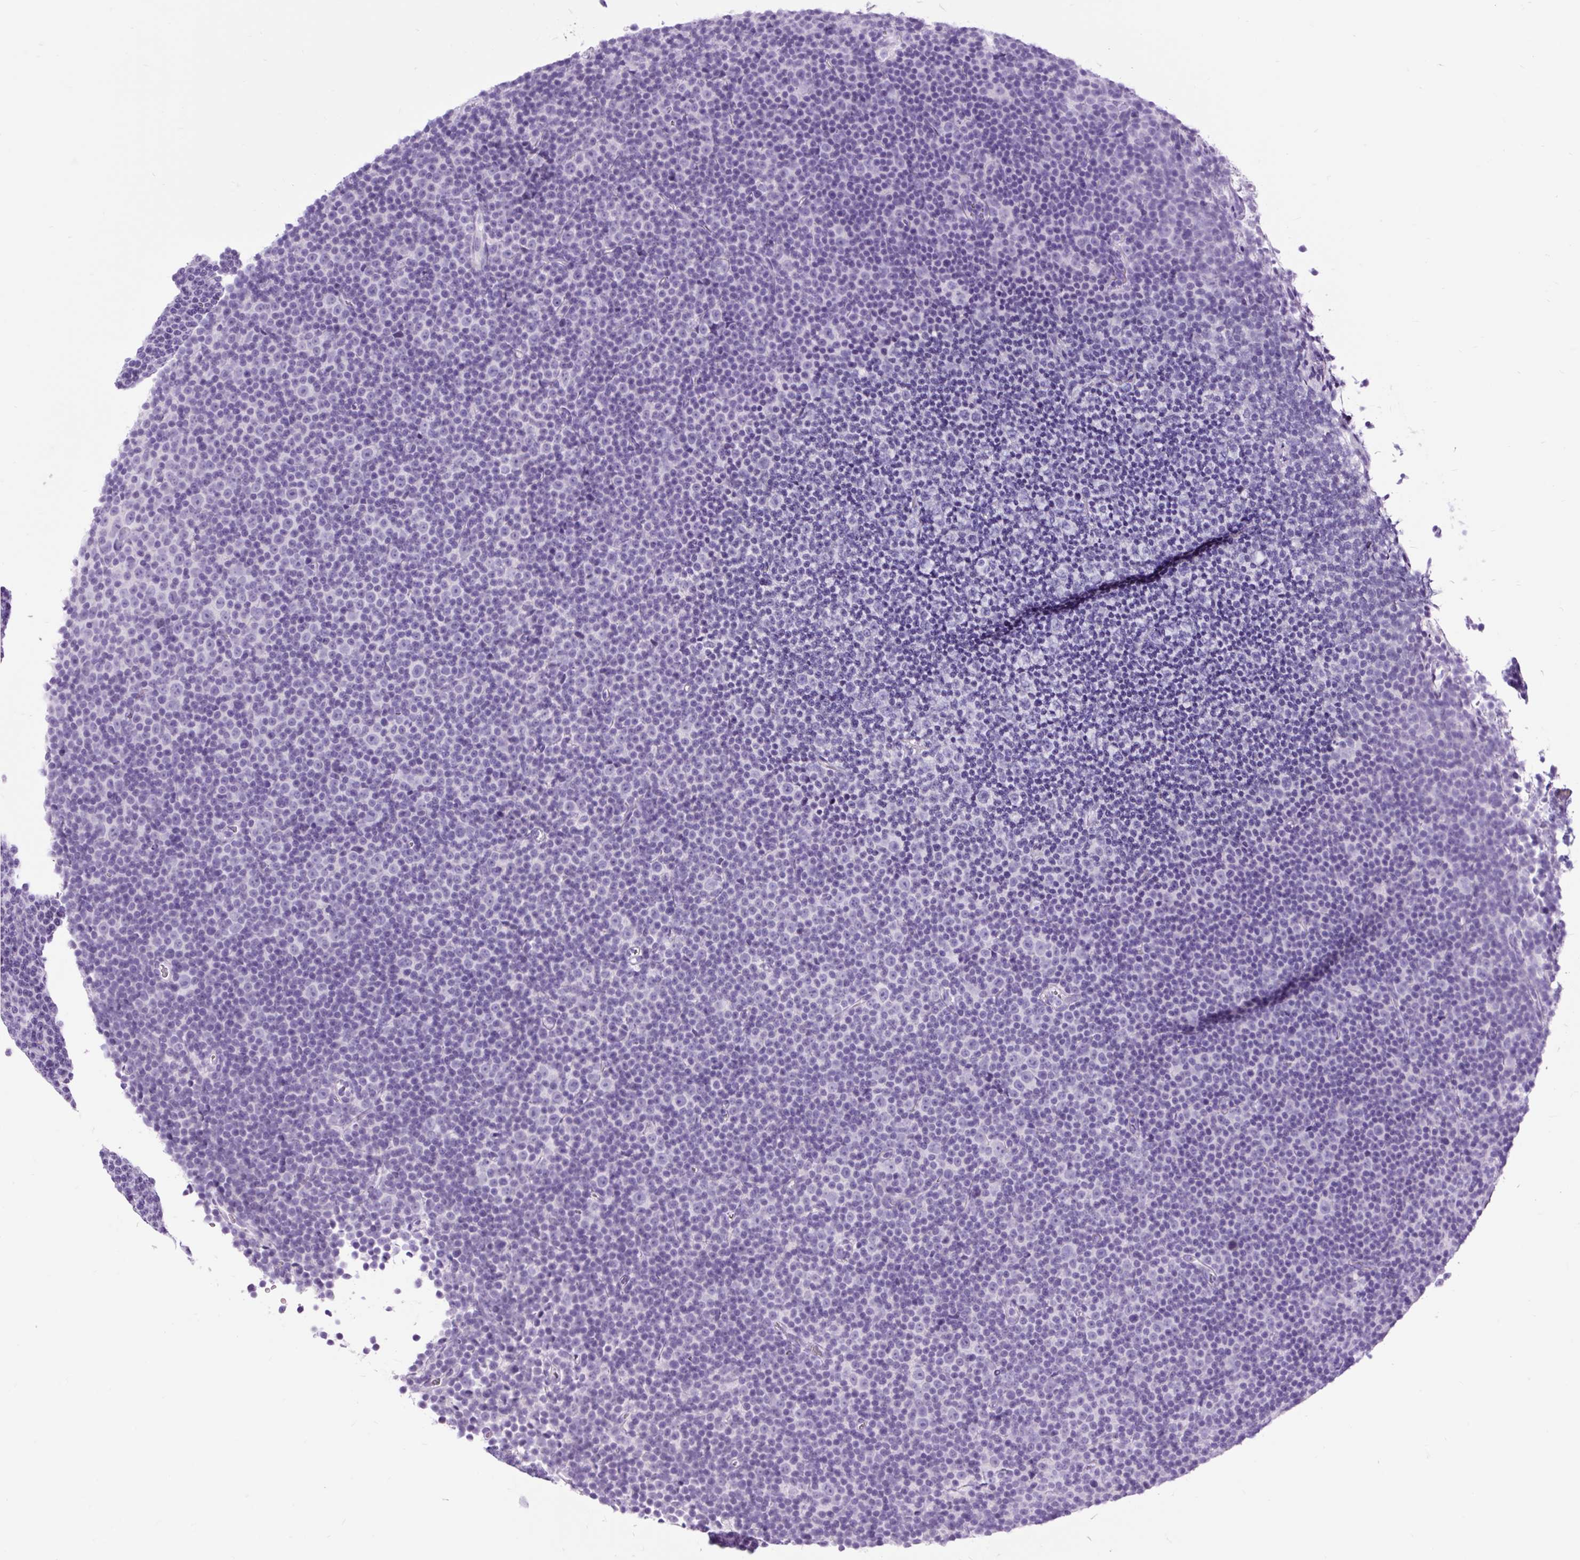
{"staining": {"intensity": "negative", "quantity": "none", "location": "none"}, "tissue": "lymphoma", "cell_type": "Tumor cells", "image_type": "cancer", "snomed": [{"axis": "morphology", "description": "Malignant lymphoma, non-Hodgkin's type, Low grade"}, {"axis": "topography", "description": "Lymph node"}], "caption": "Immunohistochemical staining of lymphoma demonstrates no significant staining in tumor cells.", "gene": "DPP6", "patient": {"sex": "female", "age": 67}}